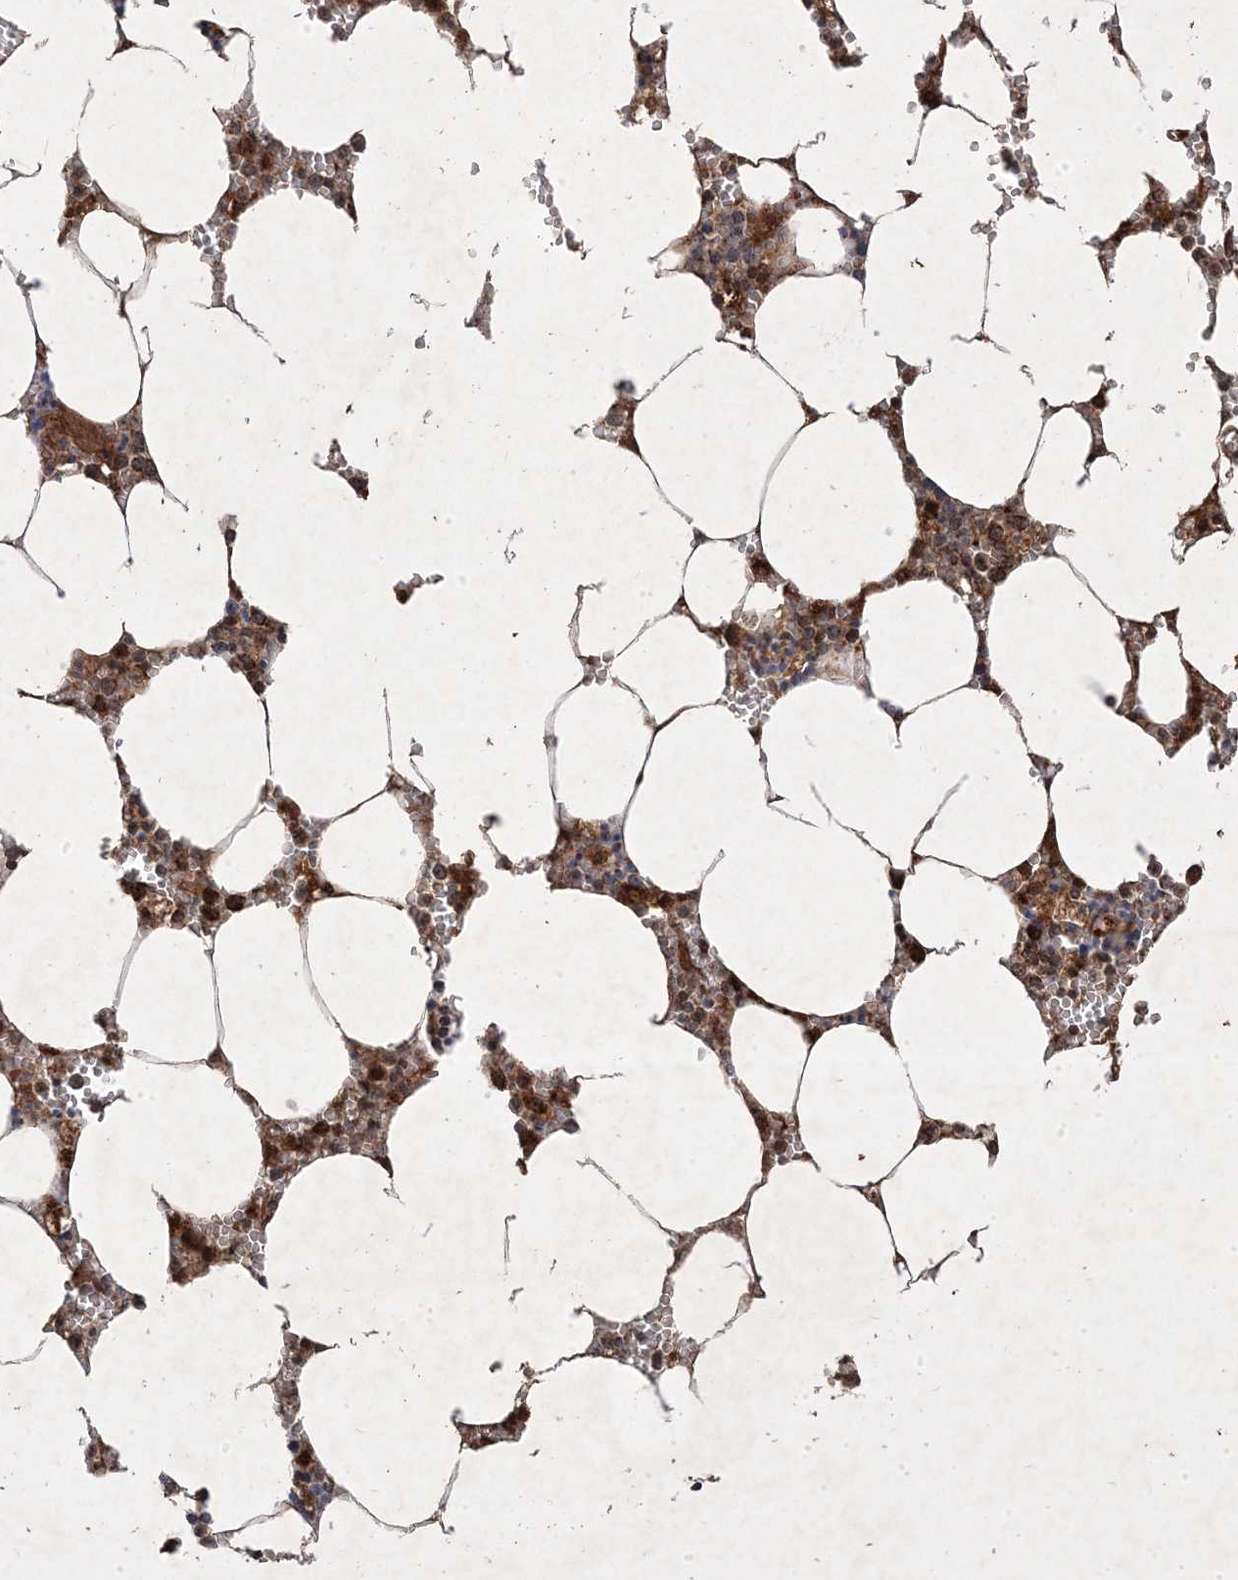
{"staining": {"intensity": "moderate", "quantity": "25%-75%", "location": "cytoplasmic/membranous,nuclear"}, "tissue": "bone marrow", "cell_type": "Hematopoietic cells", "image_type": "normal", "snomed": [{"axis": "morphology", "description": "Normal tissue, NOS"}, {"axis": "topography", "description": "Bone marrow"}], "caption": "Brown immunohistochemical staining in benign human bone marrow exhibits moderate cytoplasmic/membranous,nuclear expression in approximately 25%-75% of hematopoietic cells. The staining is performed using DAB brown chromogen to label protein expression. The nuclei are counter-stained blue using hematoxylin.", "gene": "PLEKHM2", "patient": {"sex": "male", "age": 70}}